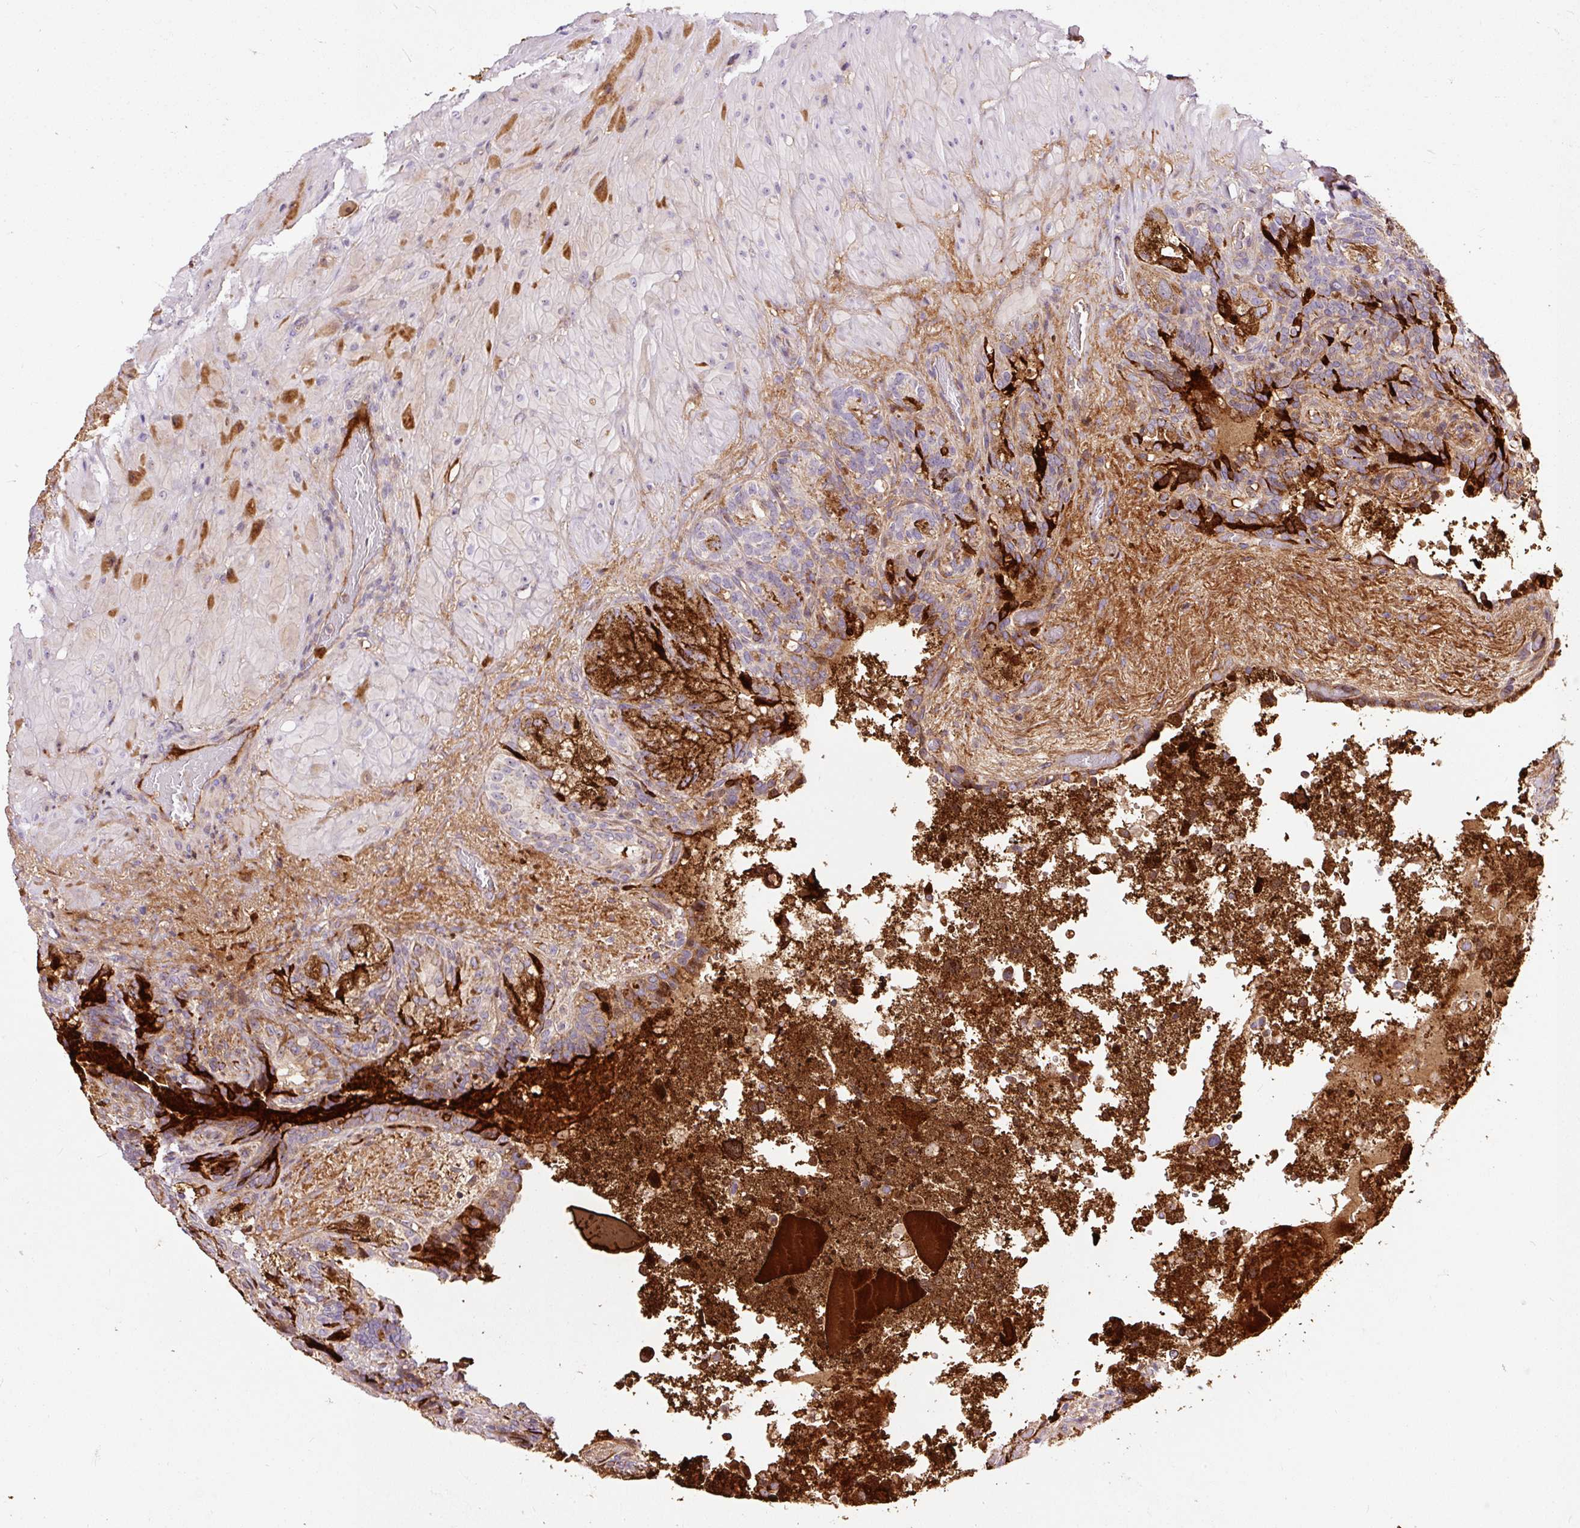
{"staining": {"intensity": "strong", "quantity": "25%-75%", "location": "cytoplasmic/membranous"}, "tissue": "seminal vesicle", "cell_type": "Glandular cells", "image_type": "normal", "snomed": [{"axis": "morphology", "description": "Normal tissue, NOS"}, {"axis": "topography", "description": "Seminal veicle"}], "caption": "Seminal vesicle stained with immunohistochemistry reveals strong cytoplasmic/membranous positivity in about 25%-75% of glandular cells. The staining was performed using DAB, with brown indicating positive protein expression. Nuclei are stained blue with hematoxylin.", "gene": "BOLA3", "patient": {"sex": "male", "age": 69}}